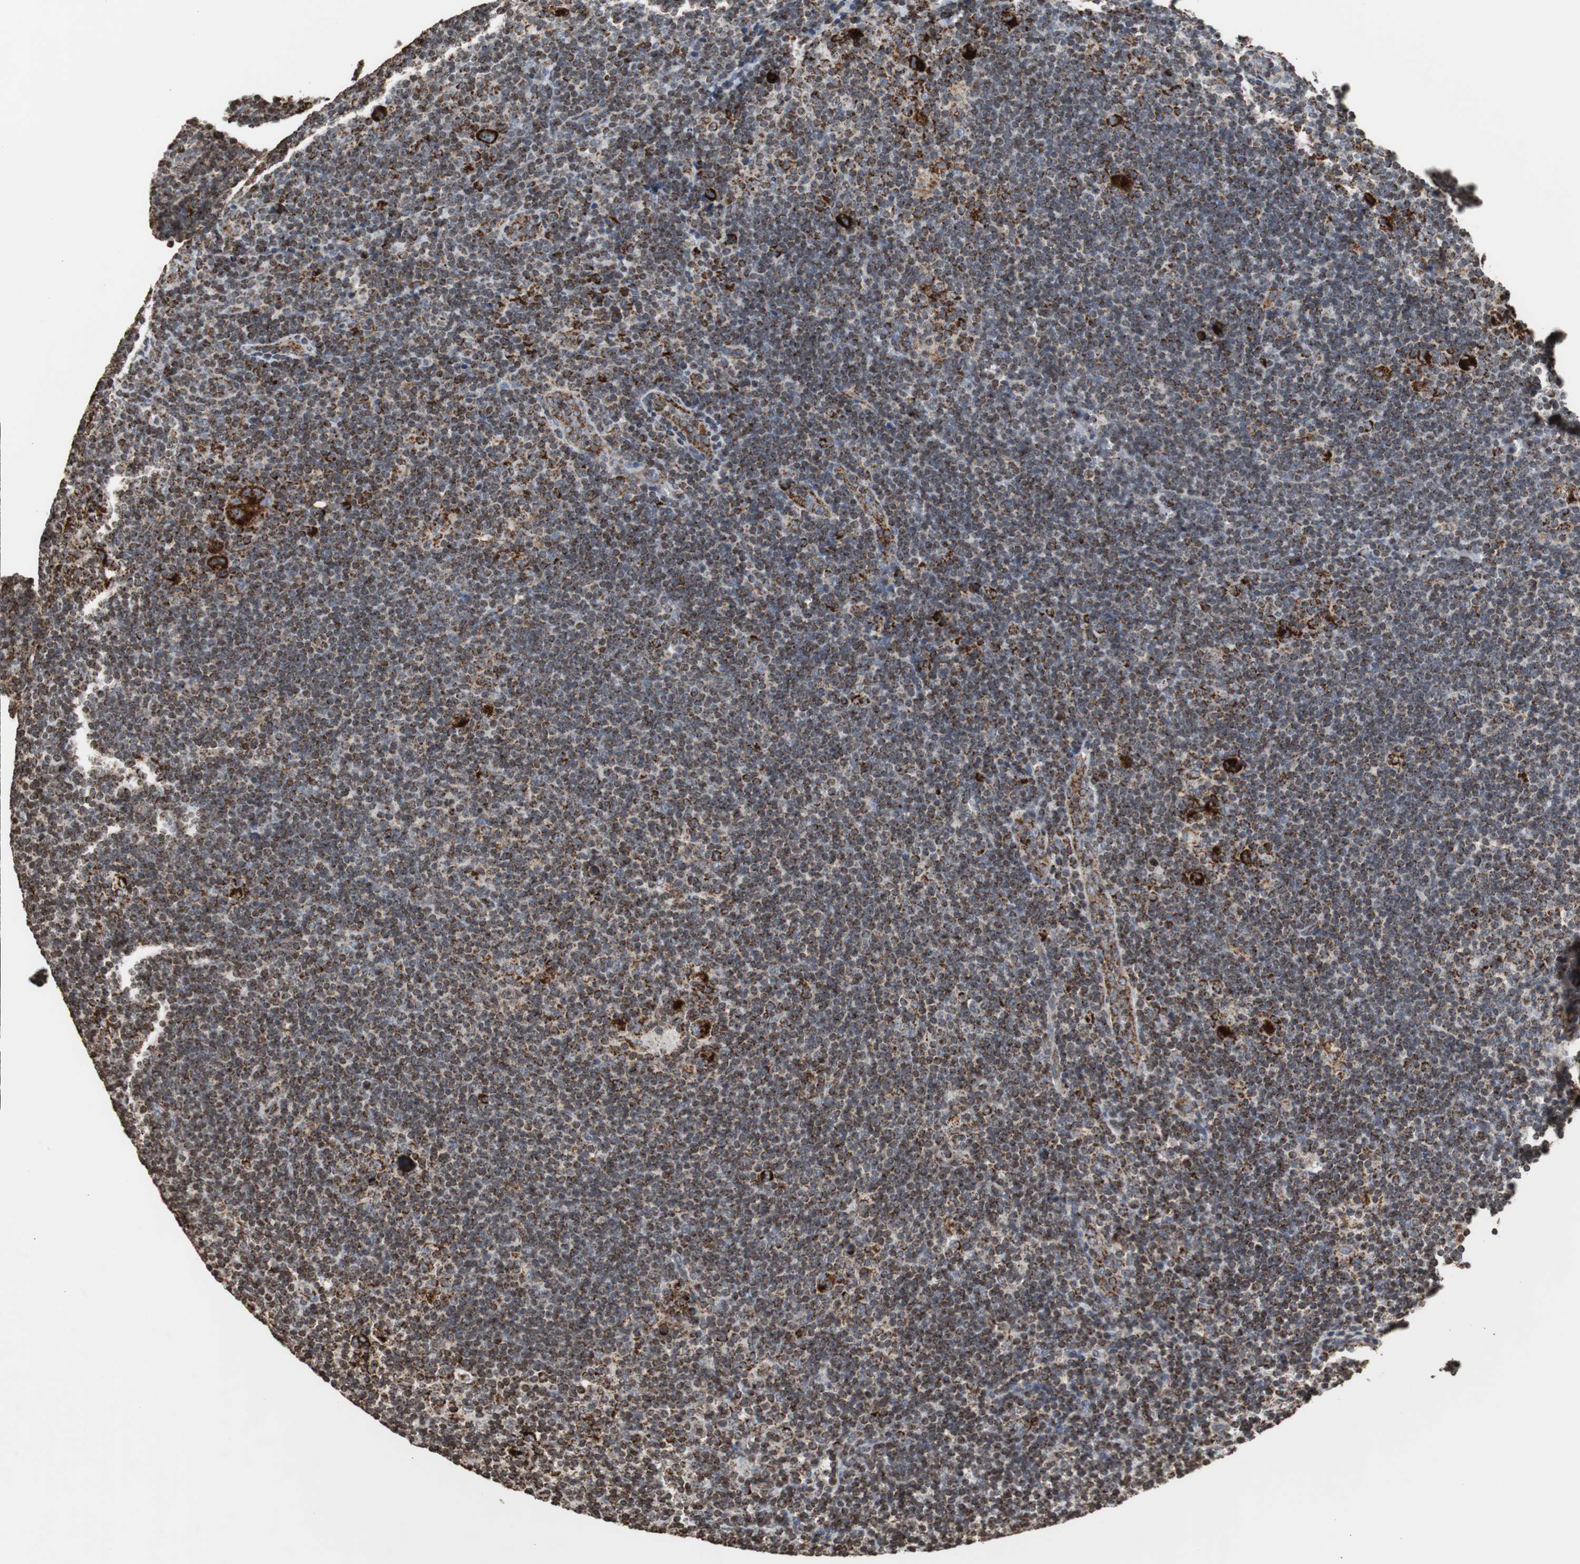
{"staining": {"intensity": "strong", "quantity": ">75%", "location": "cytoplasmic/membranous"}, "tissue": "lymphoma", "cell_type": "Tumor cells", "image_type": "cancer", "snomed": [{"axis": "morphology", "description": "Hodgkin's disease, NOS"}, {"axis": "topography", "description": "Lymph node"}], "caption": "Lymphoma was stained to show a protein in brown. There is high levels of strong cytoplasmic/membranous expression in about >75% of tumor cells. (DAB IHC, brown staining for protein, blue staining for nuclei).", "gene": "HSPA9", "patient": {"sex": "female", "age": 57}}